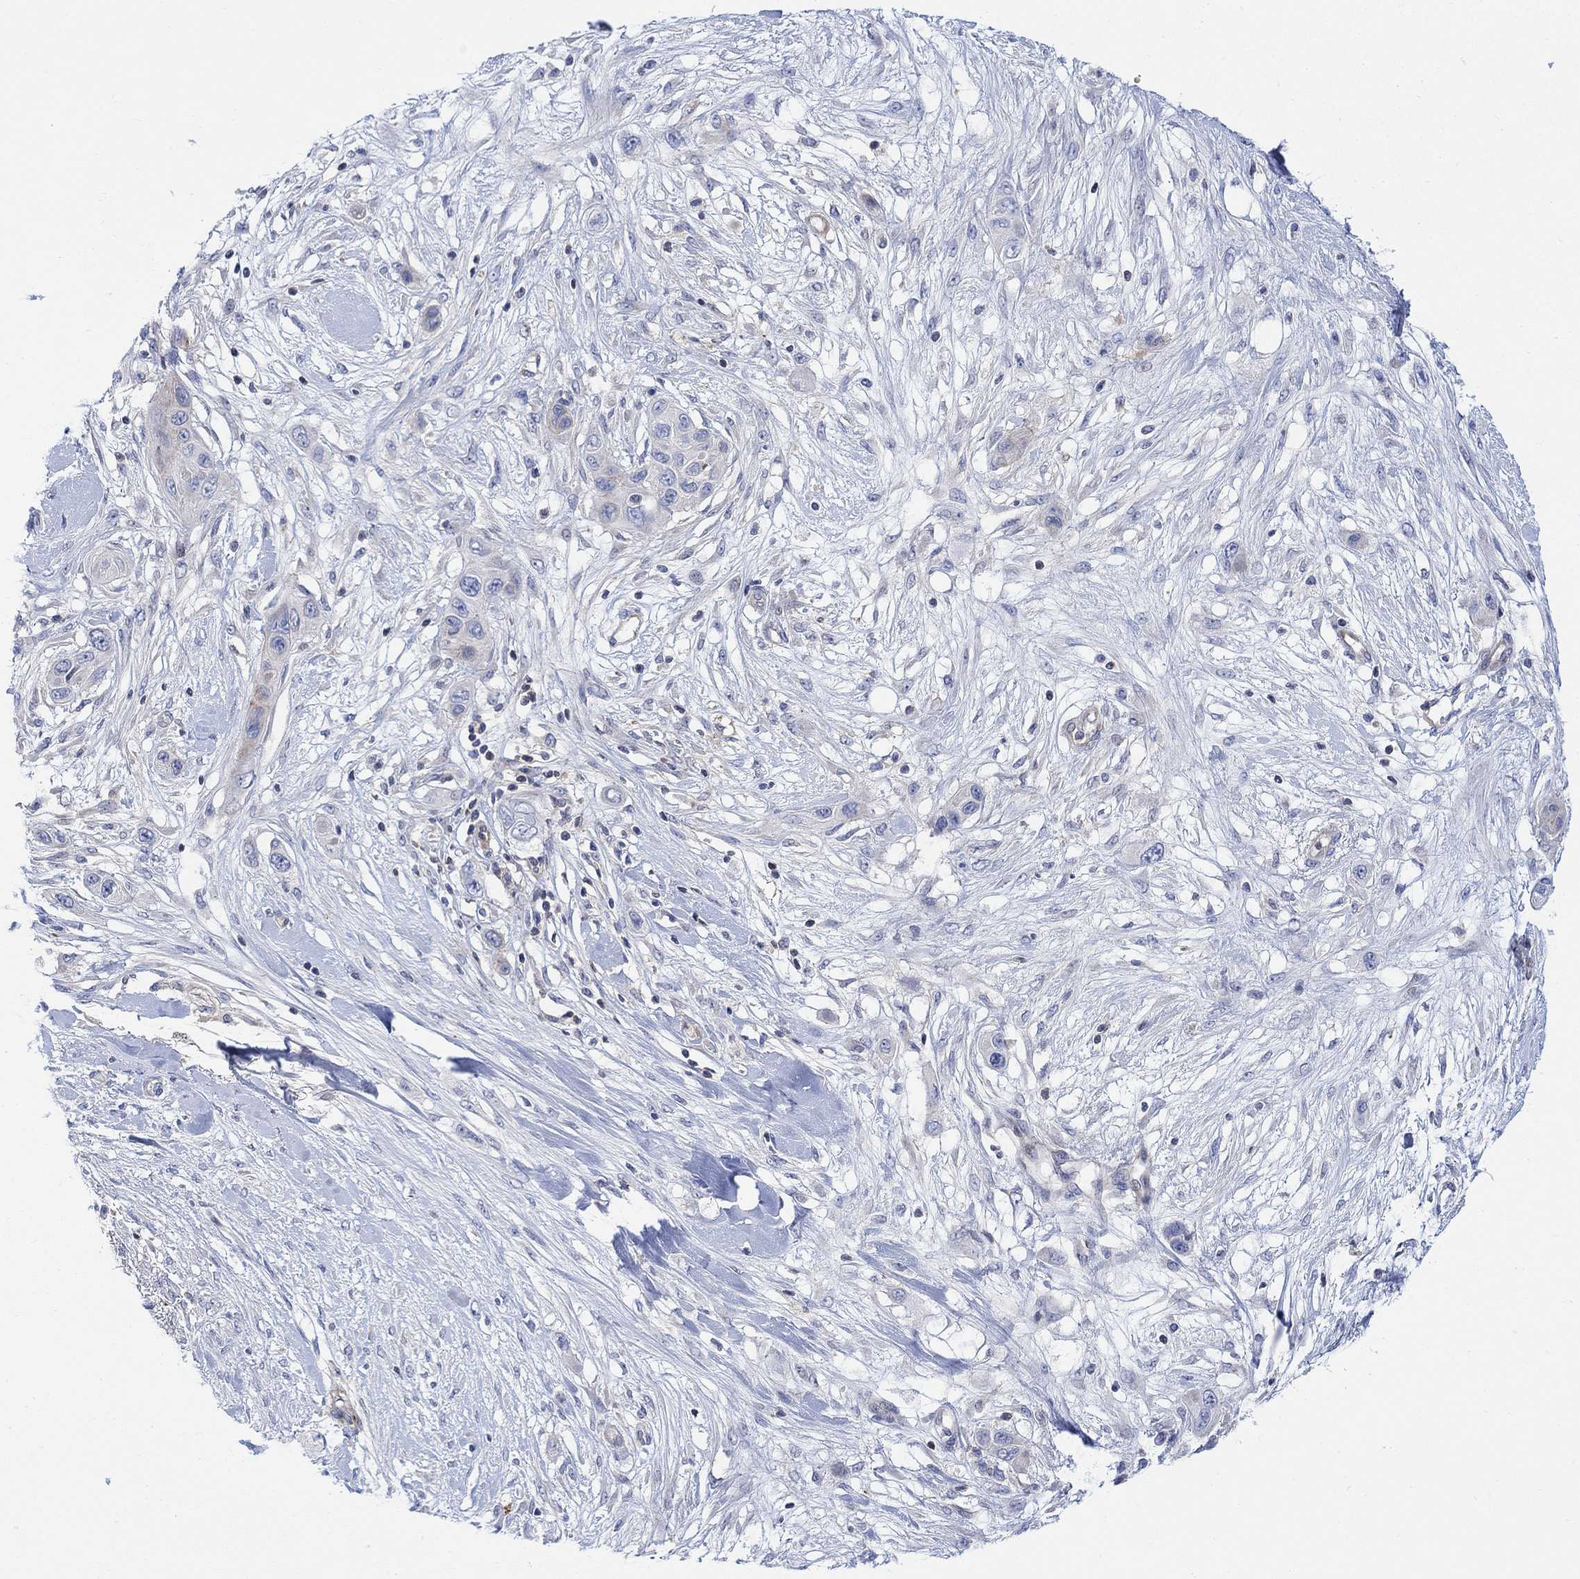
{"staining": {"intensity": "negative", "quantity": "none", "location": "none"}, "tissue": "skin cancer", "cell_type": "Tumor cells", "image_type": "cancer", "snomed": [{"axis": "morphology", "description": "Squamous cell carcinoma, NOS"}, {"axis": "topography", "description": "Skin"}], "caption": "Skin cancer (squamous cell carcinoma) stained for a protein using IHC exhibits no positivity tumor cells.", "gene": "ARSK", "patient": {"sex": "male", "age": 79}}